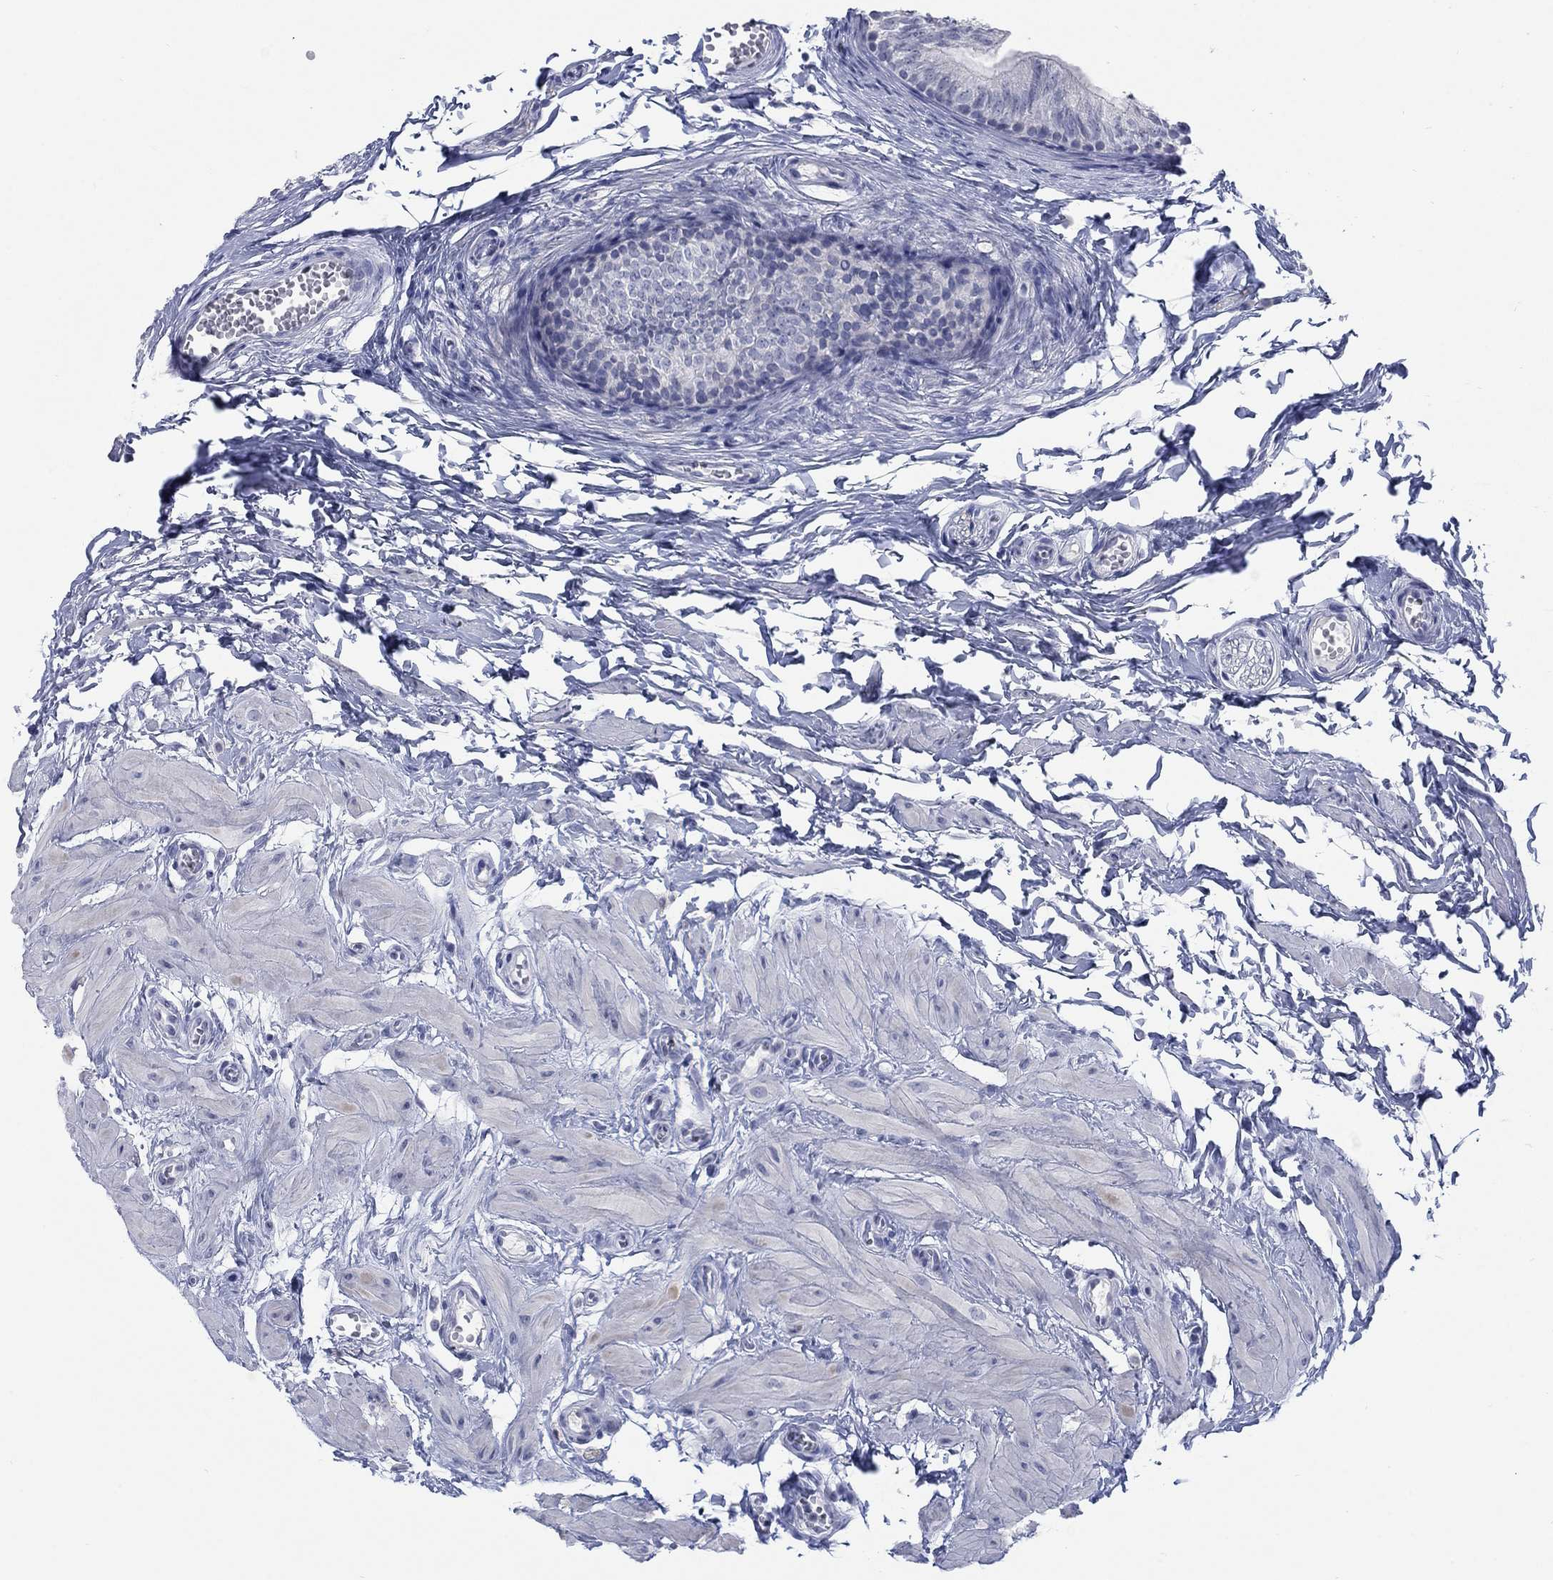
{"staining": {"intensity": "negative", "quantity": "none", "location": "none"}, "tissue": "epididymis", "cell_type": "Glandular cells", "image_type": "normal", "snomed": [{"axis": "morphology", "description": "Normal tissue, NOS"}, {"axis": "topography", "description": "Epididymis"}], "caption": "This is an immunohistochemistry micrograph of normal epididymis. There is no expression in glandular cells.", "gene": "ATP6V1G2", "patient": {"sex": "male", "age": 22}}